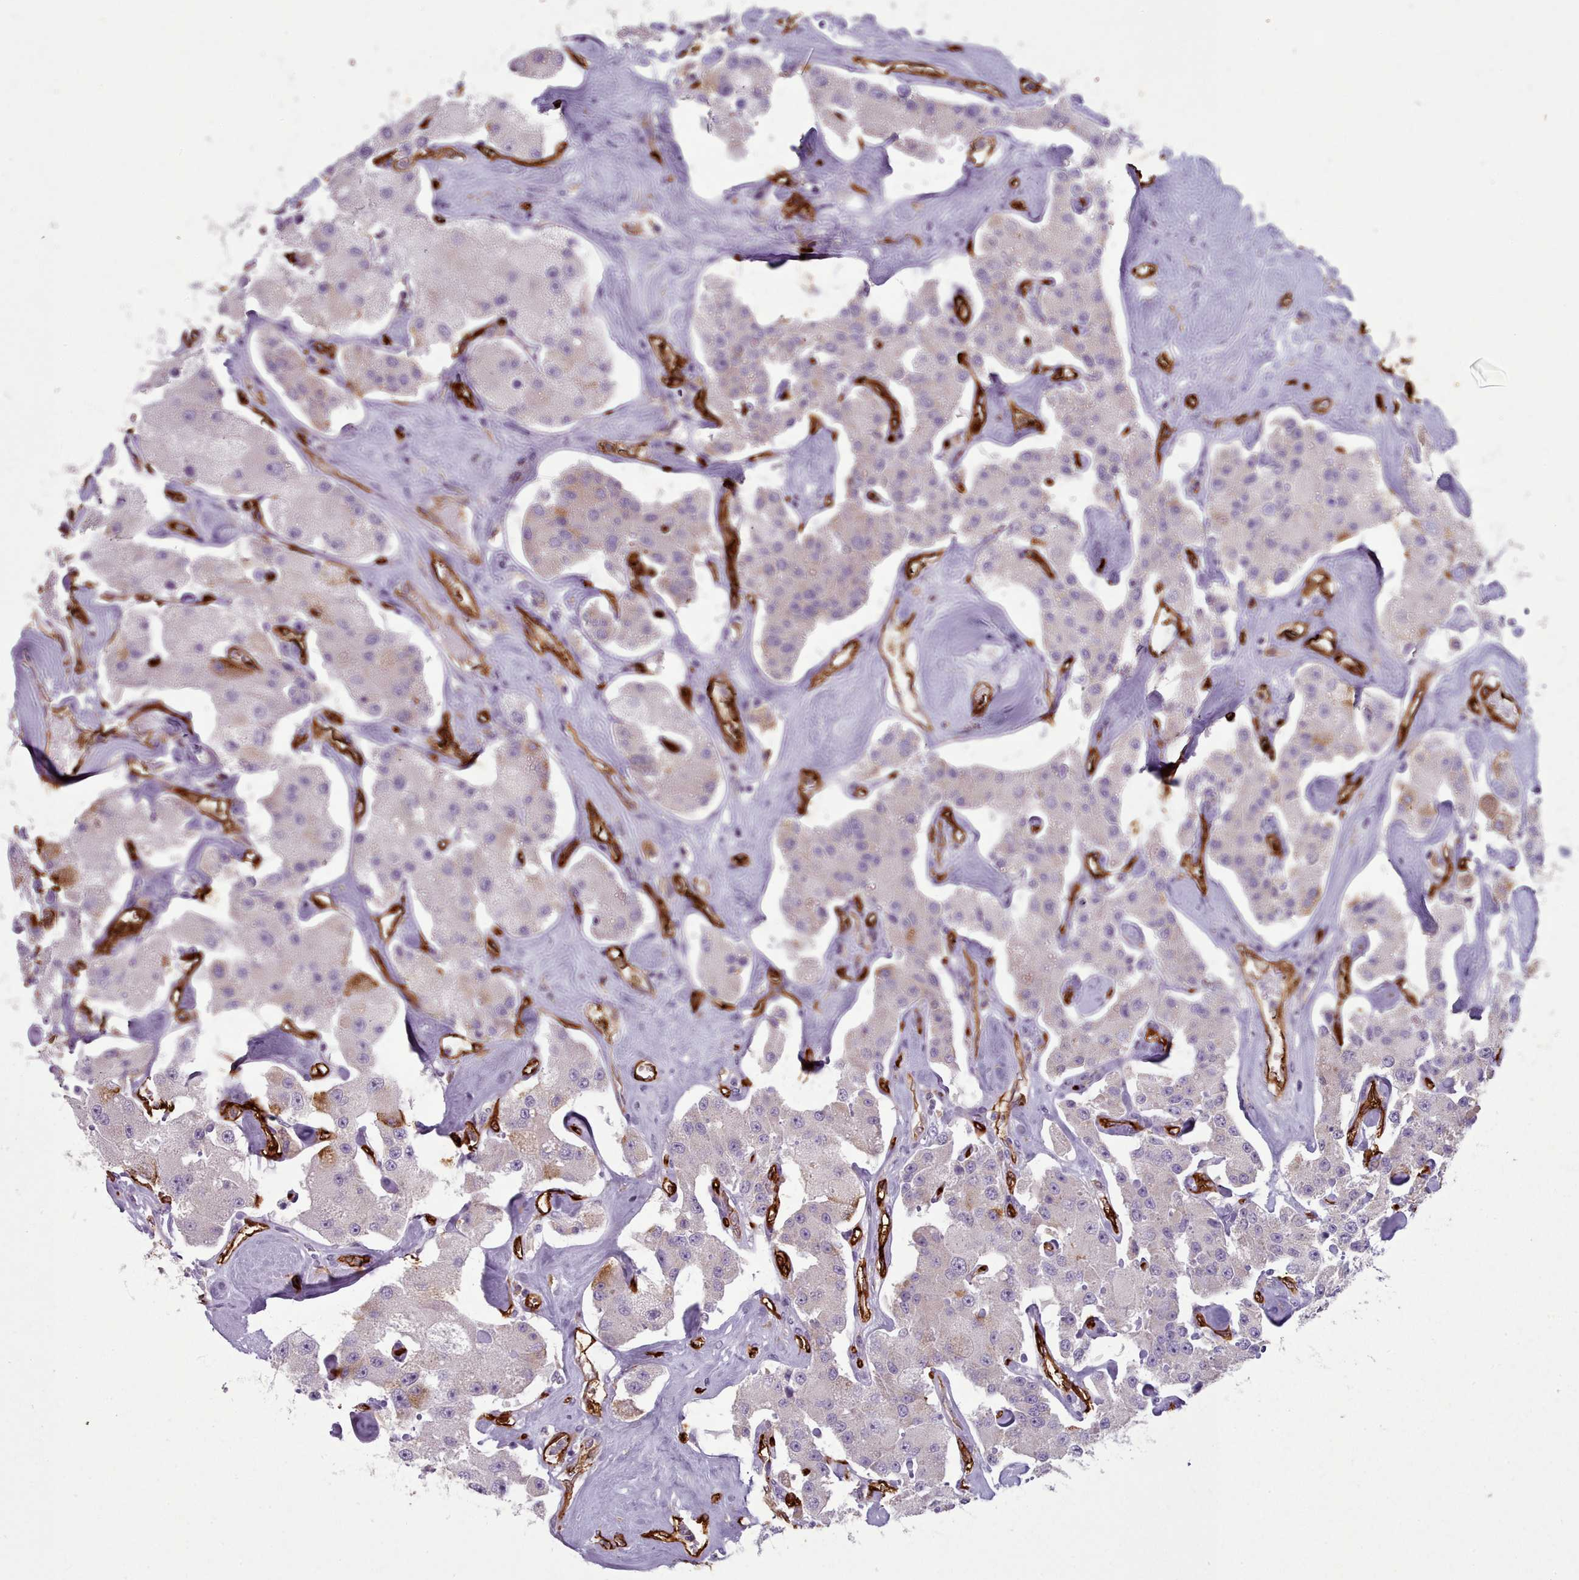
{"staining": {"intensity": "negative", "quantity": "none", "location": "none"}, "tissue": "carcinoid", "cell_type": "Tumor cells", "image_type": "cancer", "snomed": [{"axis": "morphology", "description": "Carcinoid, malignant, NOS"}, {"axis": "topography", "description": "Pancreas"}], "caption": "This is an IHC micrograph of carcinoid. There is no staining in tumor cells.", "gene": "CD300LF", "patient": {"sex": "male", "age": 41}}